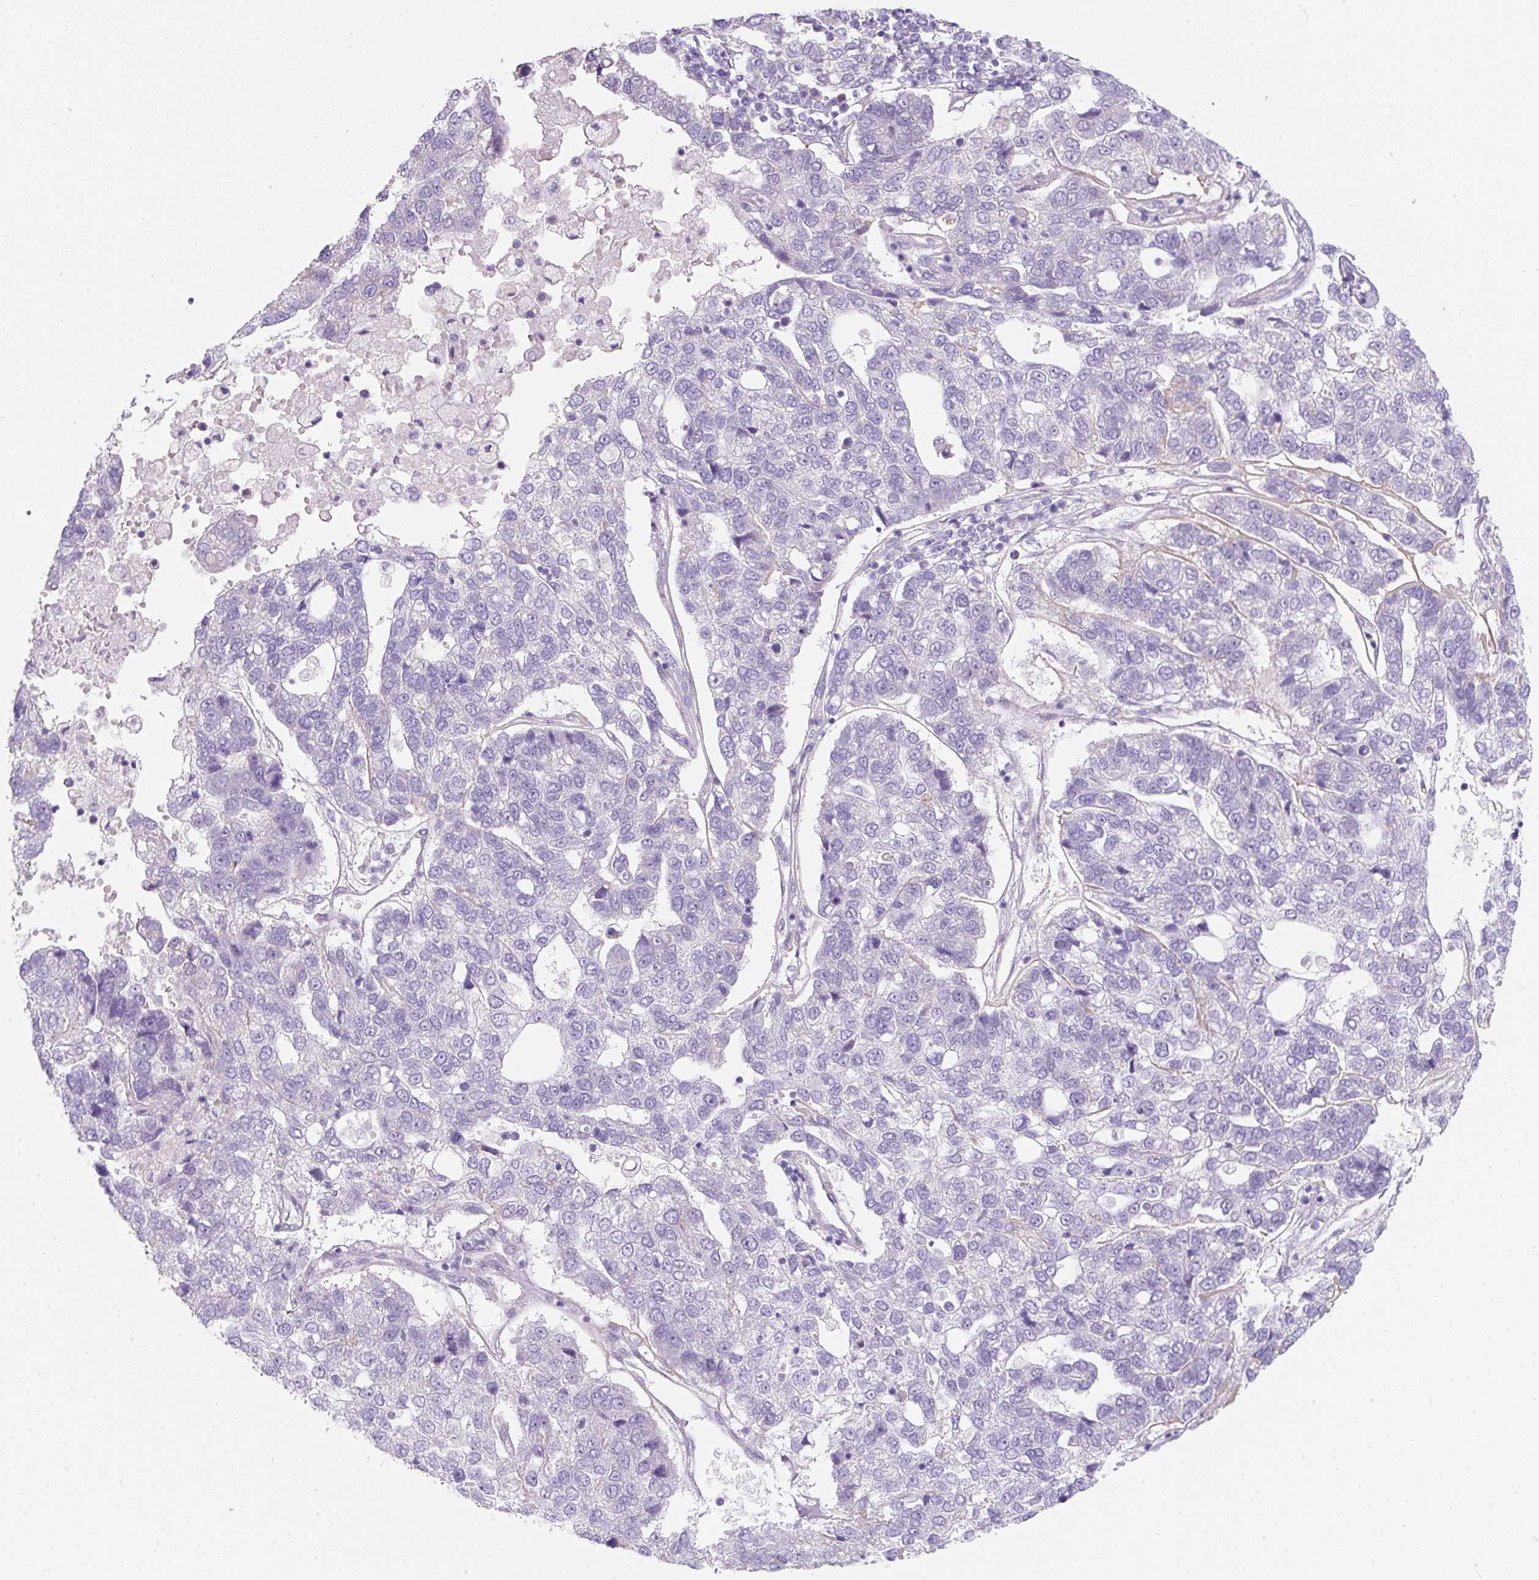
{"staining": {"intensity": "negative", "quantity": "none", "location": "none"}, "tissue": "pancreatic cancer", "cell_type": "Tumor cells", "image_type": "cancer", "snomed": [{"axis": "morphology", "description": "Adenocarcinoma, NOS"}, {"axis": "topography", "description": "Pancreas"}], "caption": "There is no significant positivity in tumor cells of adenocarcinoma (pancreatic). (Brightfield microscopy of DAB immunohistochemistry at high magnification).", "gene": "ERAP2", "patient": {"sex": "female", "age": 61}}